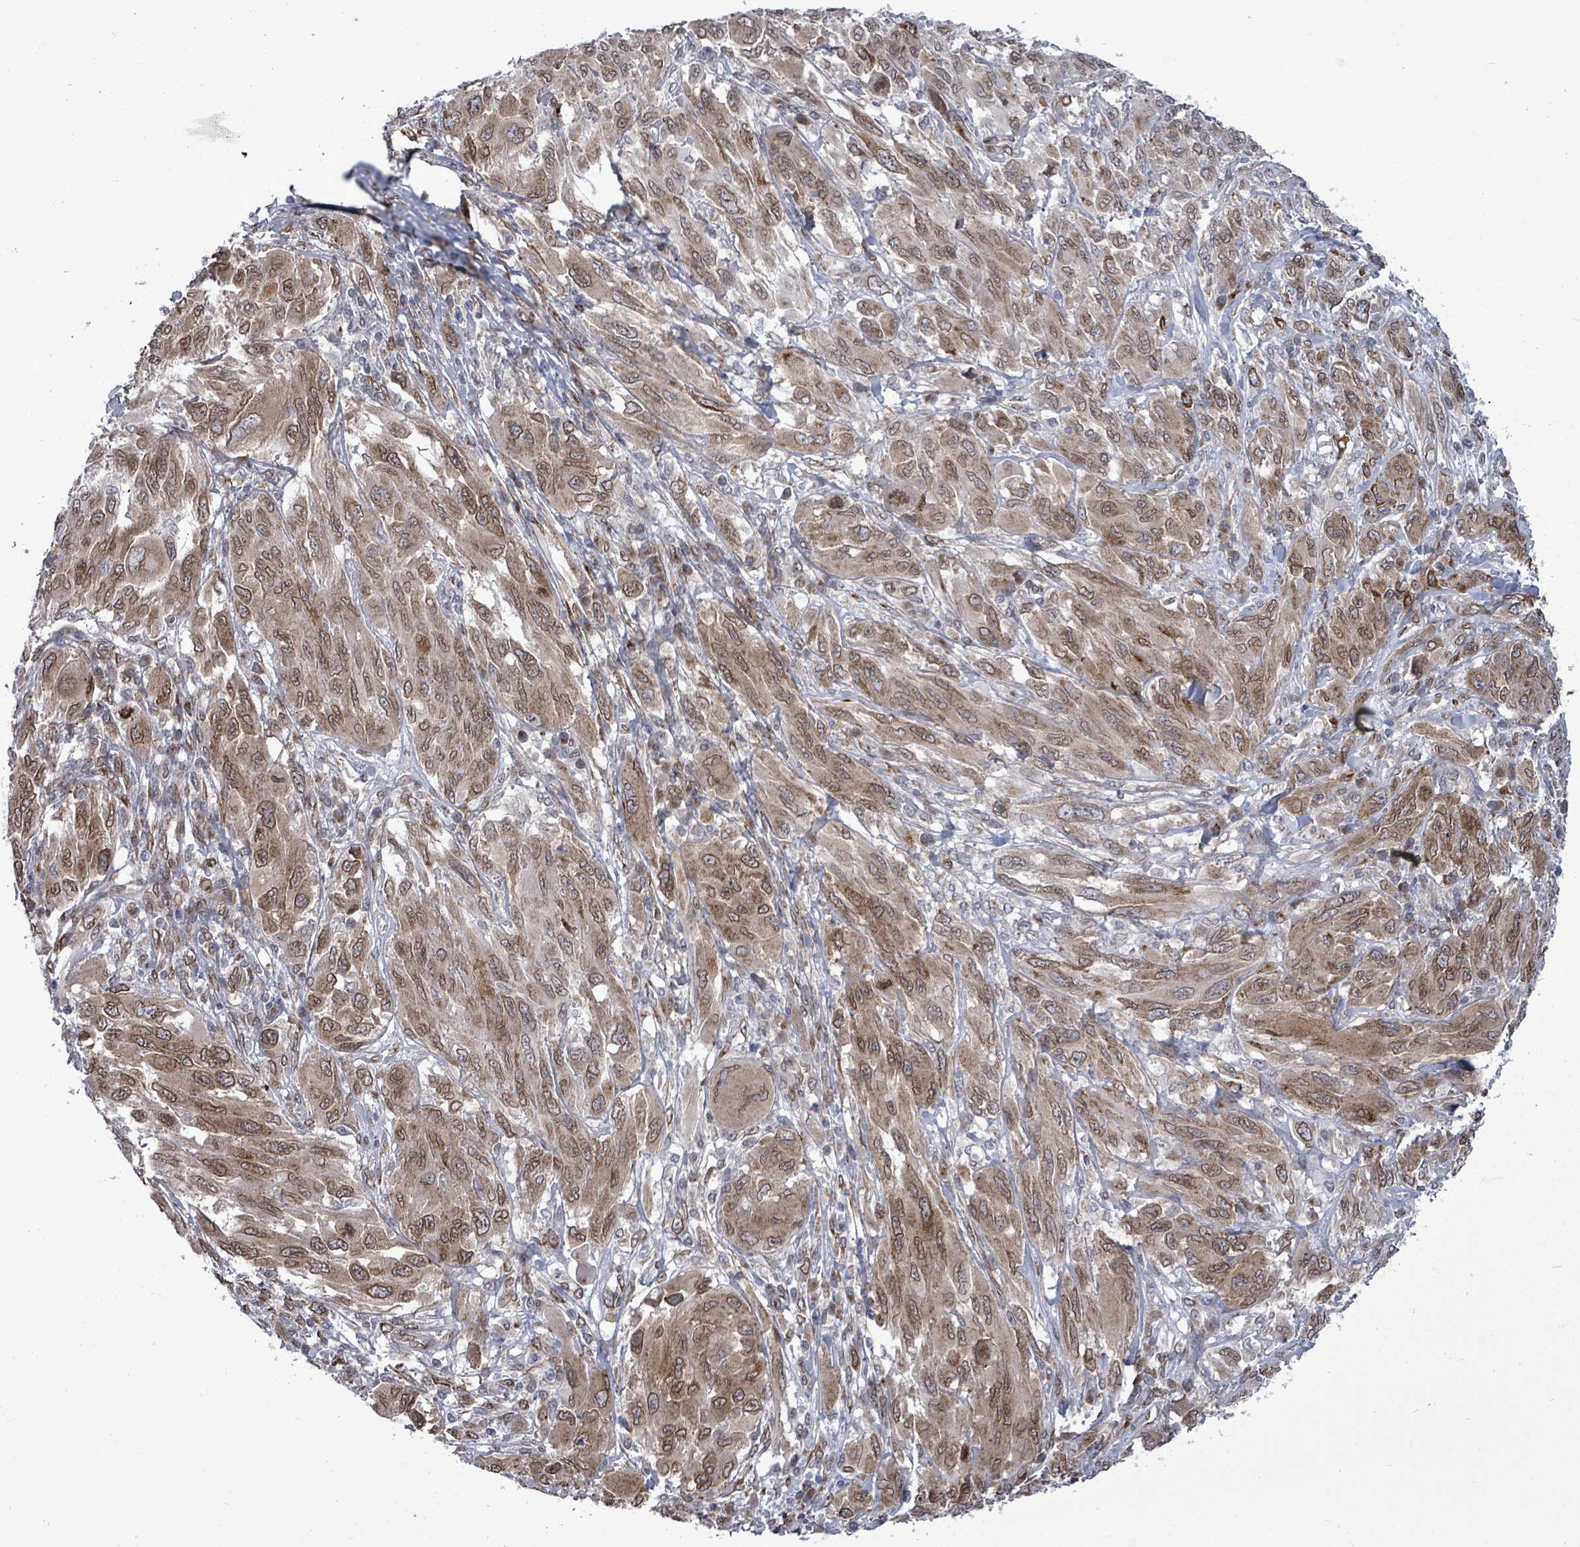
{"staining": {"intensity": "moderate", "quantity": ">75%", "location": "cytoplasmic/membranous,nuclear"}, "tissue": "melanoma", "cell_type": "Tumor cells", "image_type": "cancer", "snomed": [{"axis": "morphology", "description": "Malignant melanoma, NOS"}, {"axis": "topography", "description": "Skin"}], "caption": "Melanoma was stained to show a protein in brown. There is medium levels of moderate cytoplasmic/membranous and nuclear expression in approximately >75% of tumor cells. (brown staining indicates protein expression, while blue staining denotes nuclei).", "gene": "ARFGAP1", "patient": {"sex": "female", "age": 91}}